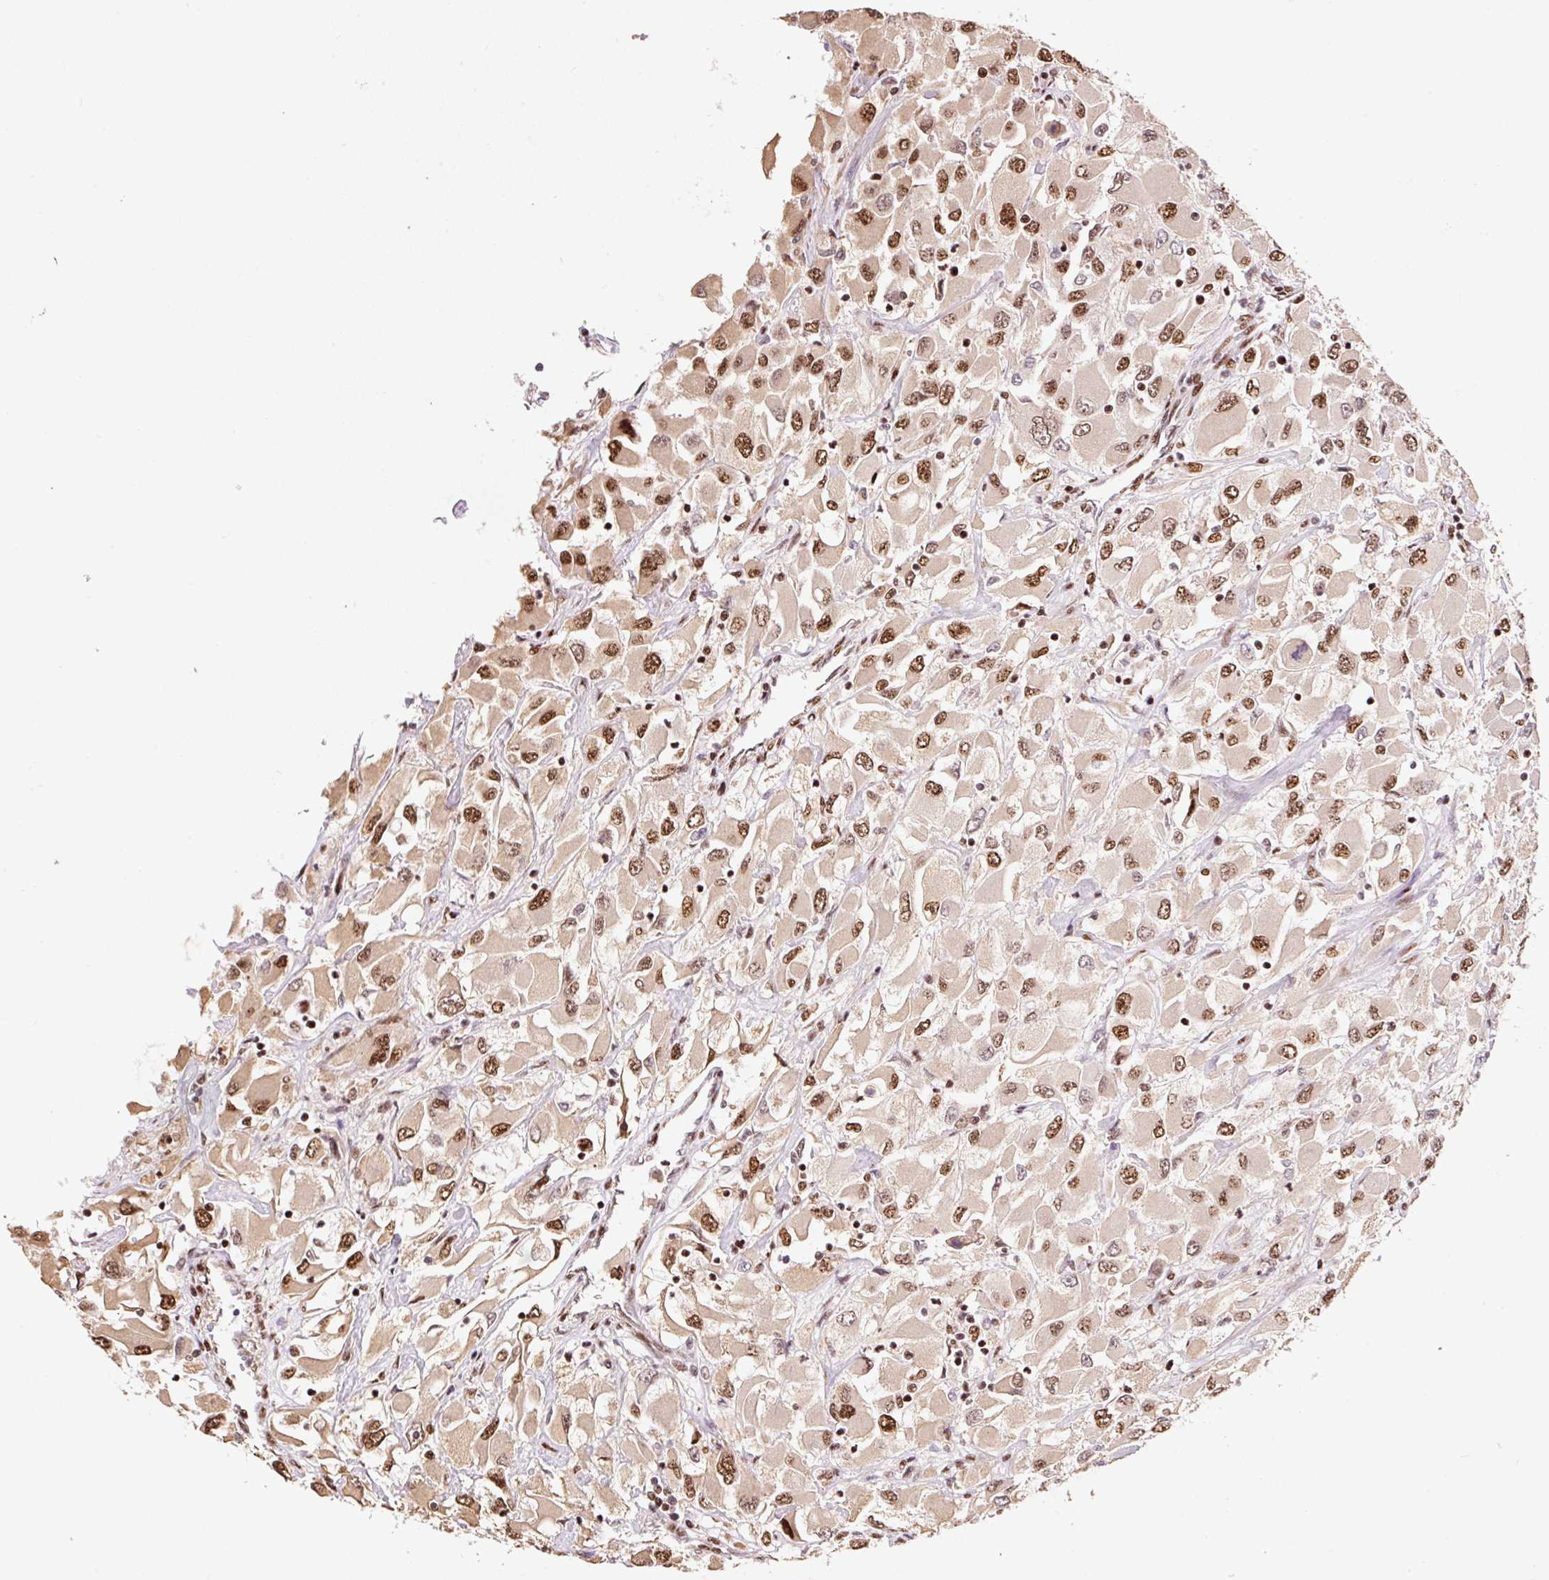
{"staining": {"intensity": "strong", "quantity": ">75%", "location": "nuclear"}, "tissue": "renal cancer", "cell_type": "Tumor cells", "image_type": "cancer", "snomed": [{"axis": "morphology", "description": "Adenocarcinoma, NOS"}, {"axis": "topography", "description": "Kidney"}], "caption": "Renal cancer was stained to show a protein in brown. There is high levels of strong nuclear expression in approximately >75% of tumor cells. (DAB (3,3'-diaminobenzidine) = brown stain, brightfield microscopy at high magnification).", "gene": "INTS8", "patient": {"sex": "female", "age": 52}}